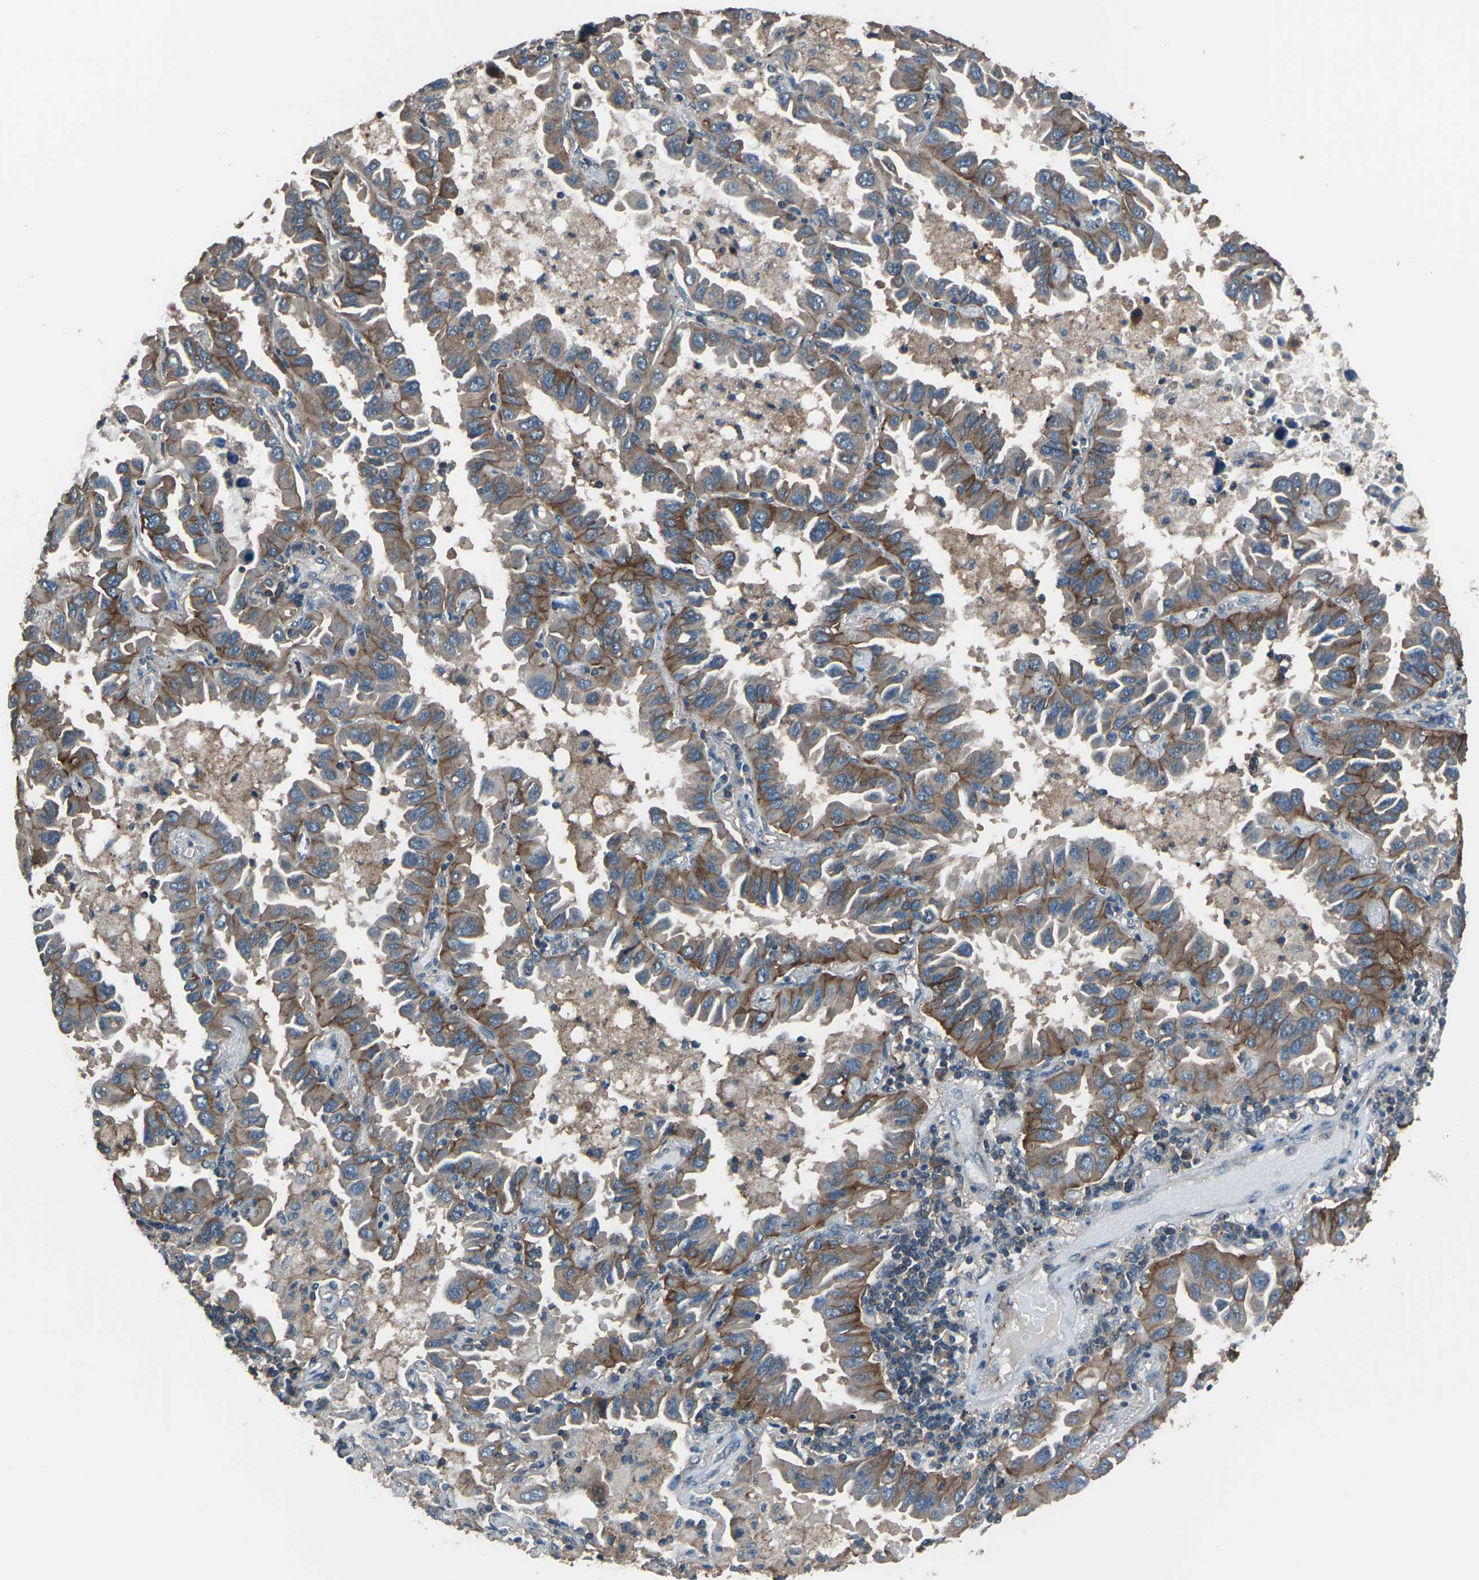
{"staining": {"intensity": "moderate", "quantity": ">75%", "location": "cytoplasmic/membranous"}, "tissue": "lung cancer", "cell_type": "Tumor cells", "image_type": "cancer", "snomed": [{"axis": "morphology", "description": "Adenocarcinoma, NOS"}, {"axis": "topography", "description": "Lung"}], "caption": "About >75% of tumor cells in human lung adenocarcinoma display moderate cytoplasmic/membranous protein staining as visualized by brown immunohistochemical staining.", "gene": "CMTM4", "patient": {"sex": "male", "age": 64}}